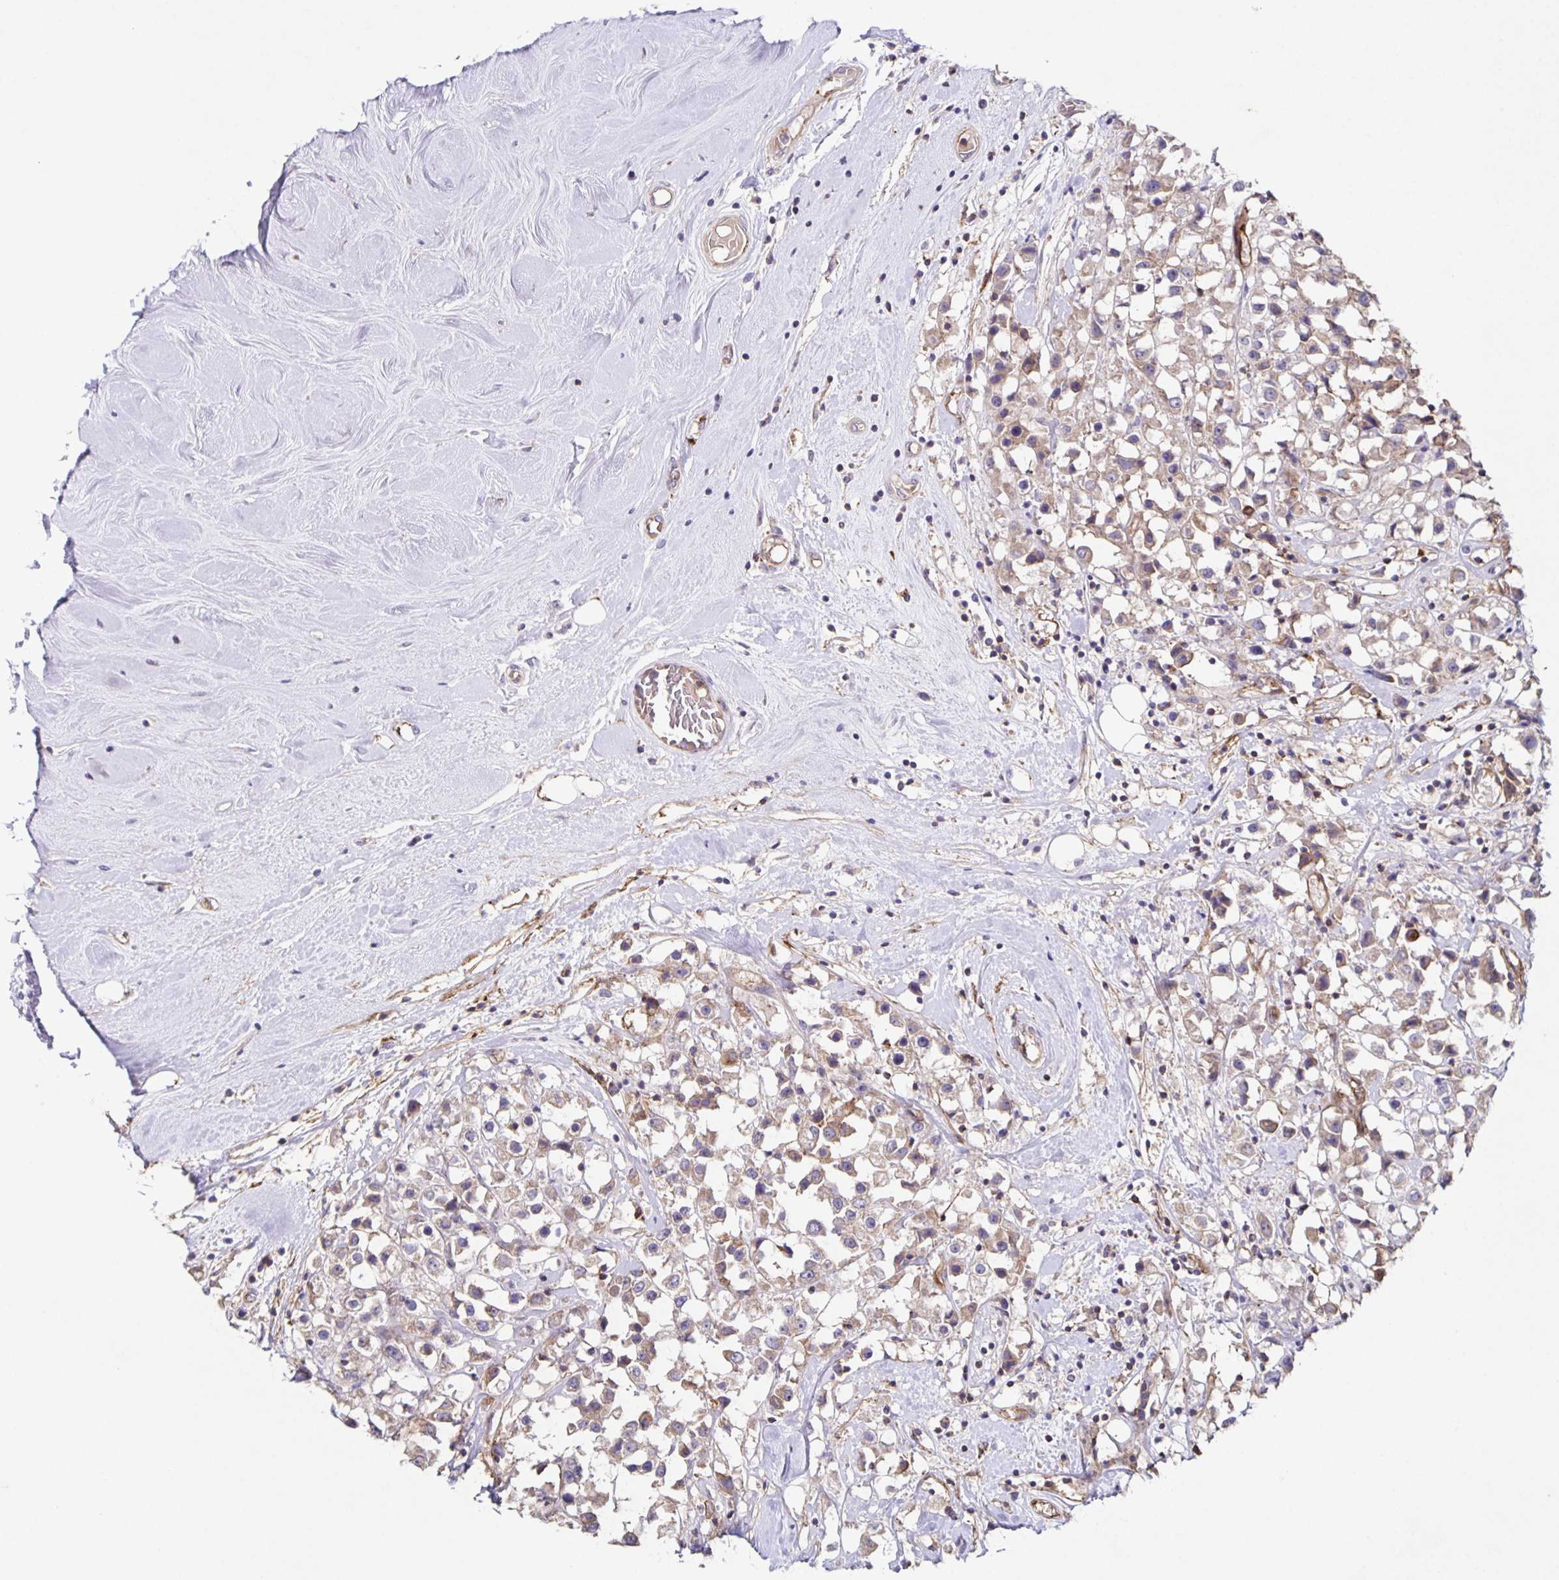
{"staining": {"intensity": "weak", "quantity": ">75%", "location": "cytoplasmic/membranous"}, "tissue": "breast cancer", "cell_type": "Tumor cells", "image_type": "cancer", "snomed": [{"axis": "morphology", "description": "Duct carcinoma"}, {"axis": "topography", "description": "Breast"}], "caption": "Immunohistochemical staining of breast cancer demonstrates low levels of weak cytoplasmic/membranous protein staining in approximately >75% of tumor cells.", "gene": "ITGA2", "patient": {"sex": "female", "age": 61}}